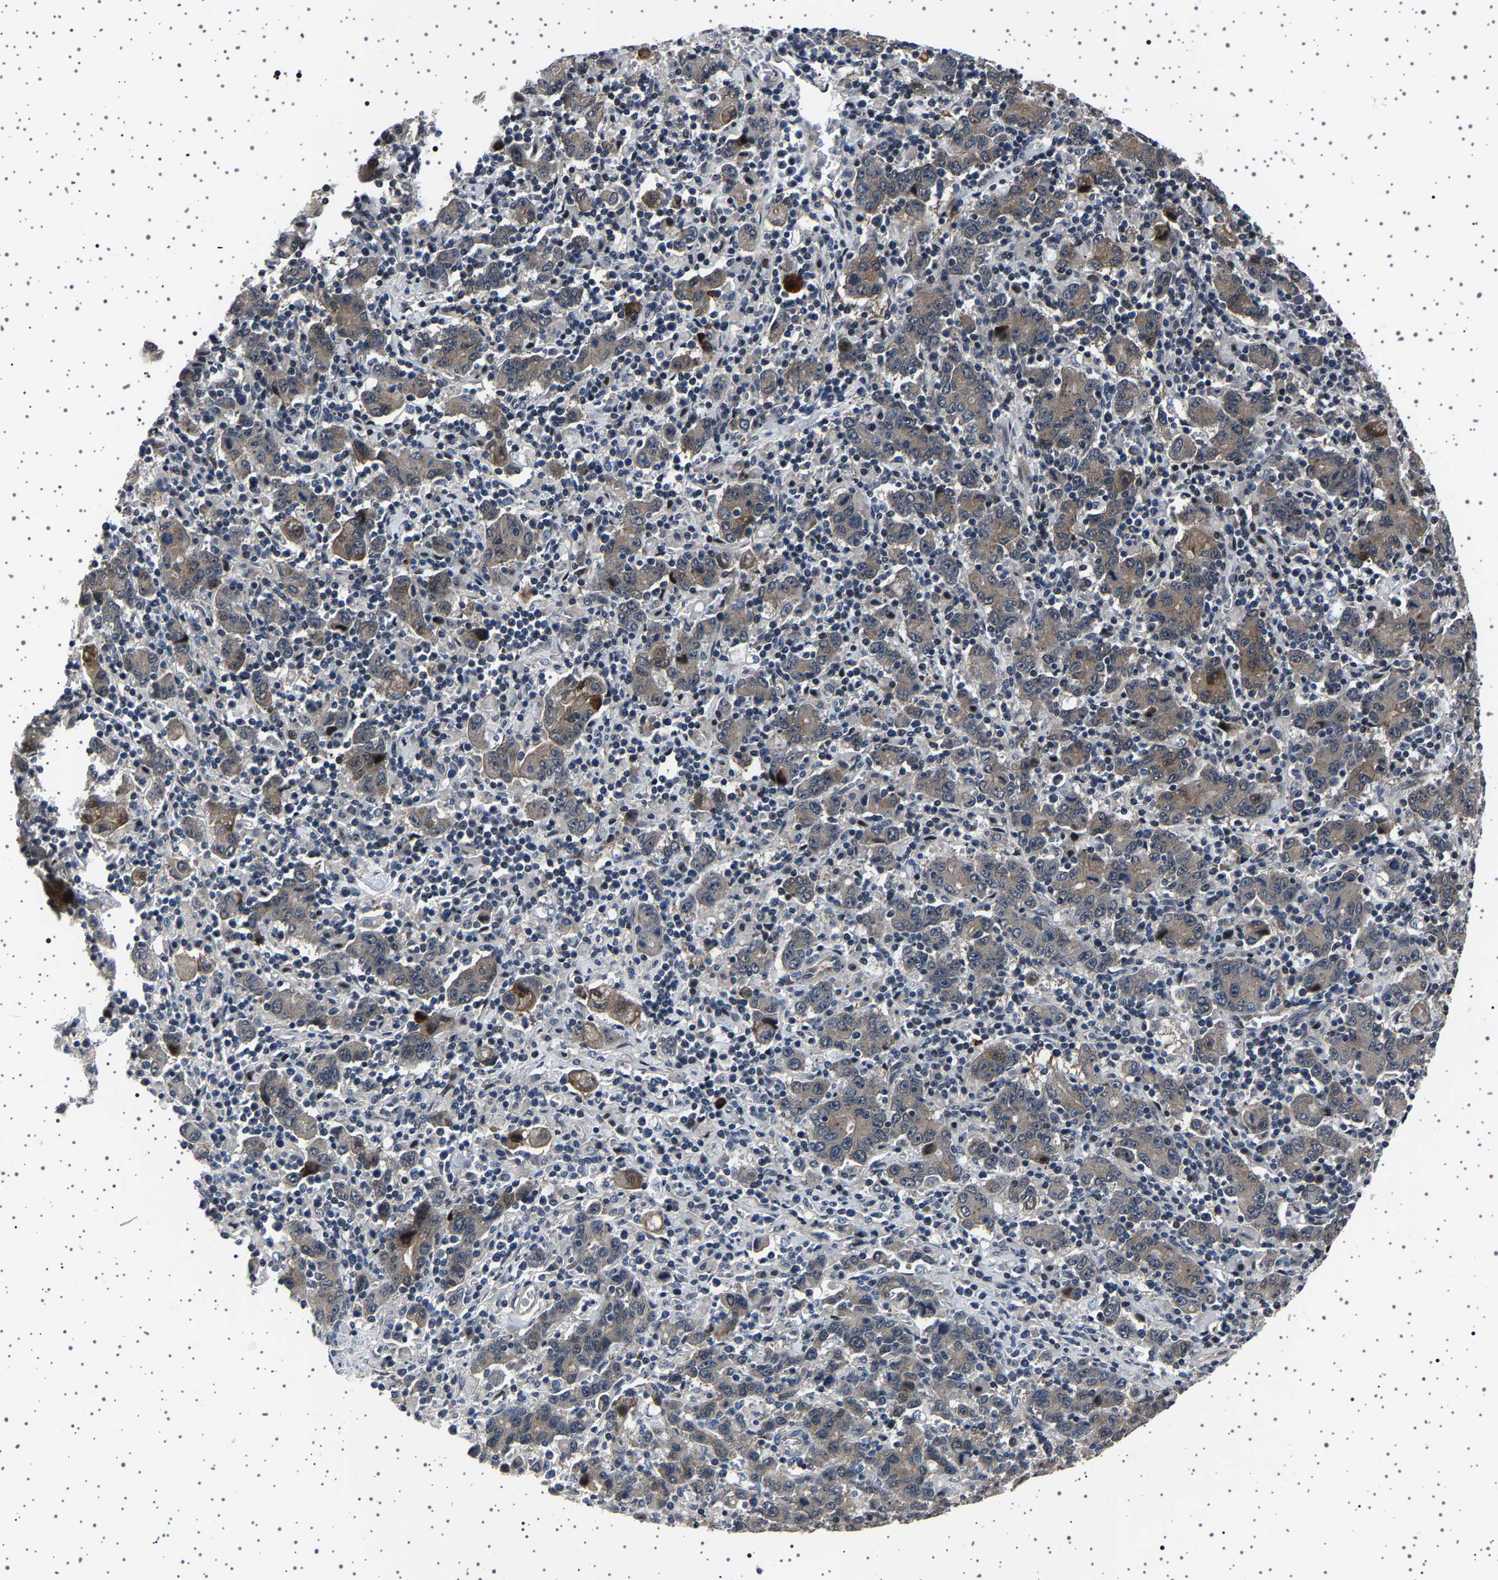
{"staining": {"intensity": "moderate", "quantity": ">75%", "location": "cytoplasmic/membranous"}, "tissue": "stomach cancer", "cell_type": "Tumor cells", "image_type": "cancer", "snomed": [{"axis": "morphology", "description": "Adenocarcinoma, NOS"}, {"axis": "topography", "description": "Stomach, upper"}], "caption": "Stomach cancer stained for a protein (brown) reveals moderate cytoplasmic/membranous positive expression in approximately >75% of tumor cells.", "gene": "NCKAP1", "patient": {"sex": "male", "age": 69}}